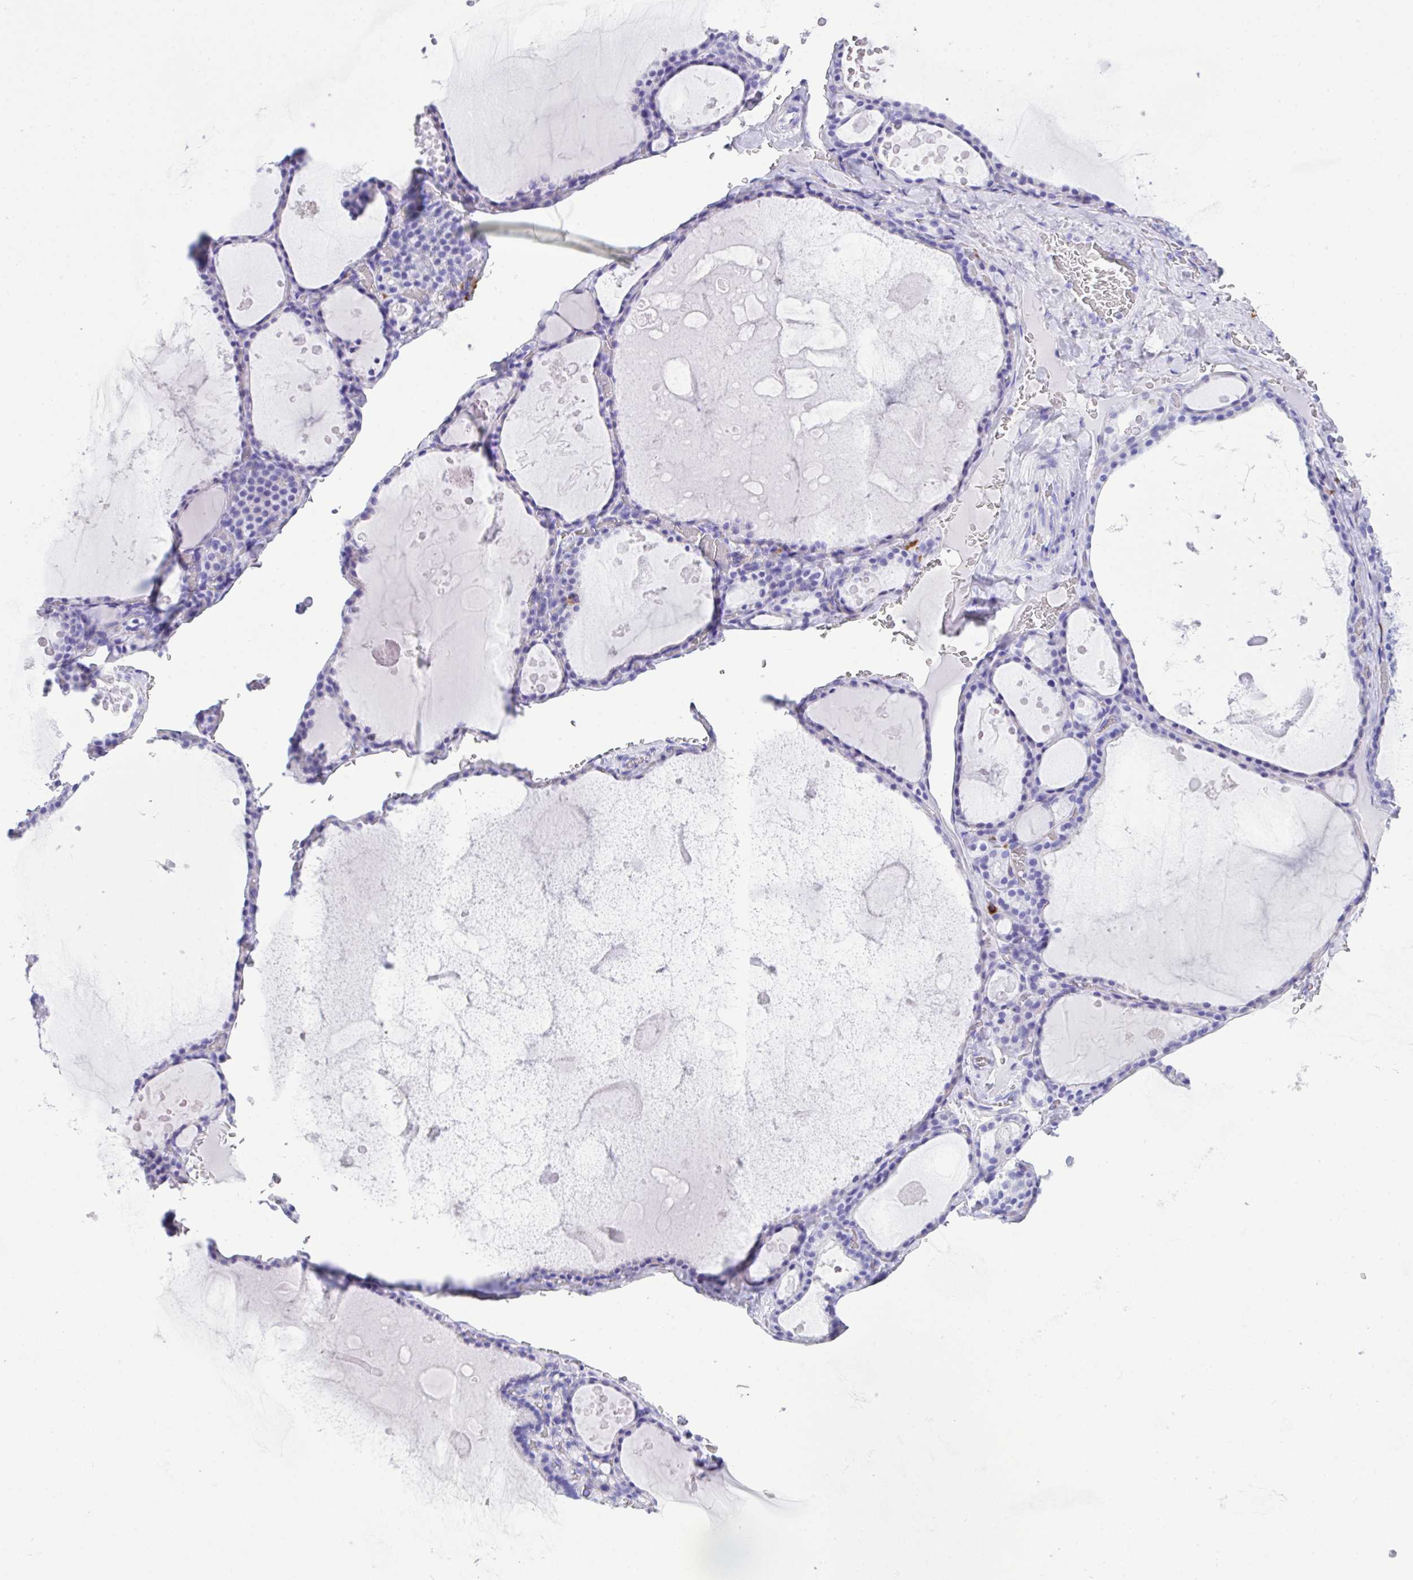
{"staining": {"intensity": "negative", "quantity": "none", "location": "none"}, "tissue": "thyroid gland", "cell_type": "Glandular cells", "image_type": "normal", "snomed": [{"axis": "morphology", "description": "Normal tissue, NOS"}, {"axis": "topography", "description": "Thyroid gland"}], "caption": "Histopathology image shows no significant protein positivity in glandular cells of benign thyroid gland. Brightfield microscopy of immunohistochemistry (IHC) stained with DAB (brown) and hematoxylin (blue), captured at high magnification.", "gene": "BEST4", "patient": {"sex": "male", "age": 56}}